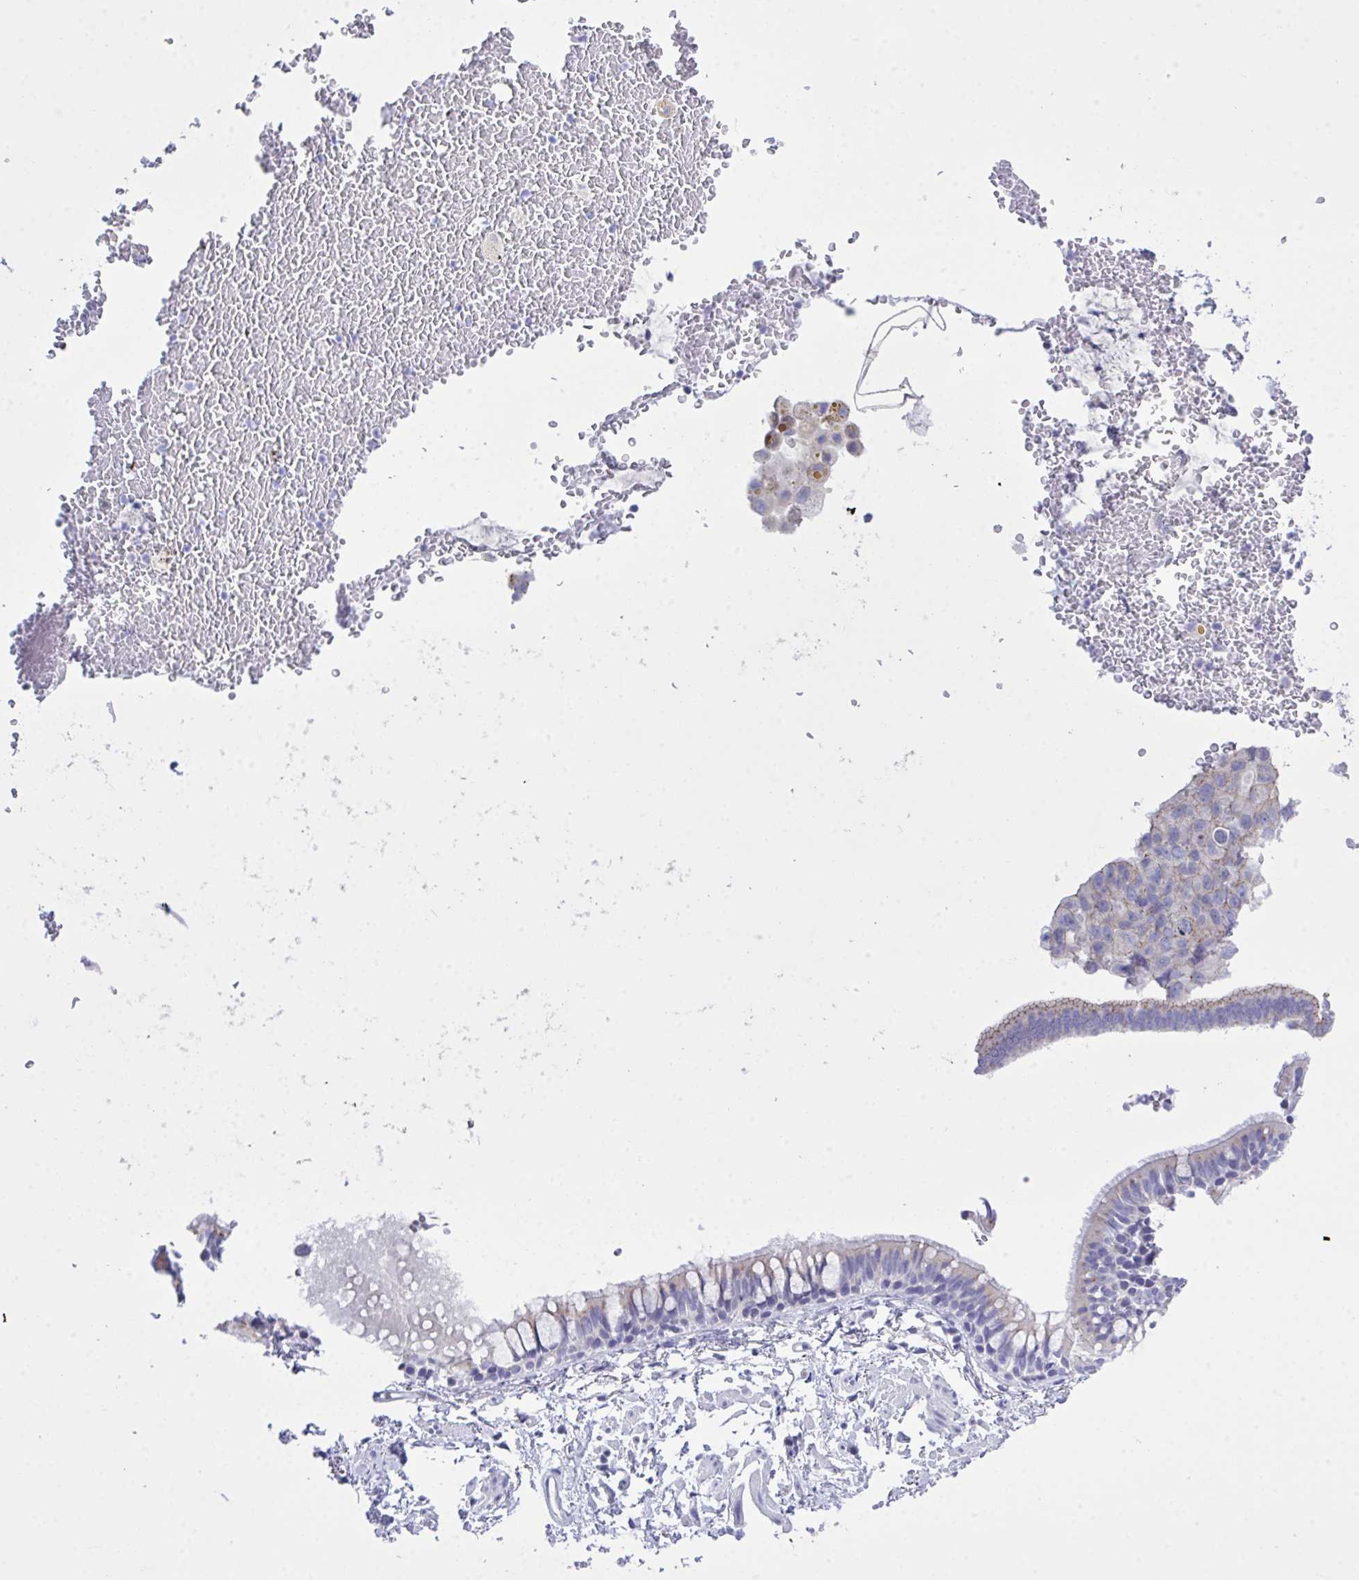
{"staining": {"intensity": "weak", "quantity": "<25%", "location": "cytoplasmic/membranous"}, "tissue": "bronchus", "cell_type": "Respiratory epithelial cells", "image_type": "normal", "snomed": [{"axis": "morphology", "description": "Normal tissue, NOS"}, {"axis": "topography", "description": "Lymph node"}, {"axis": "topography", "description": "Cartilage tissue"}, {"axis": "topography", "description": "Bronchus"}], "caption": "Micrograph shows no significant protein expression in respiratory epithelial cells of unremarkable bronchus.", "gene": "GLB1L2", "patient": {"sex": "female", "age": 70}}